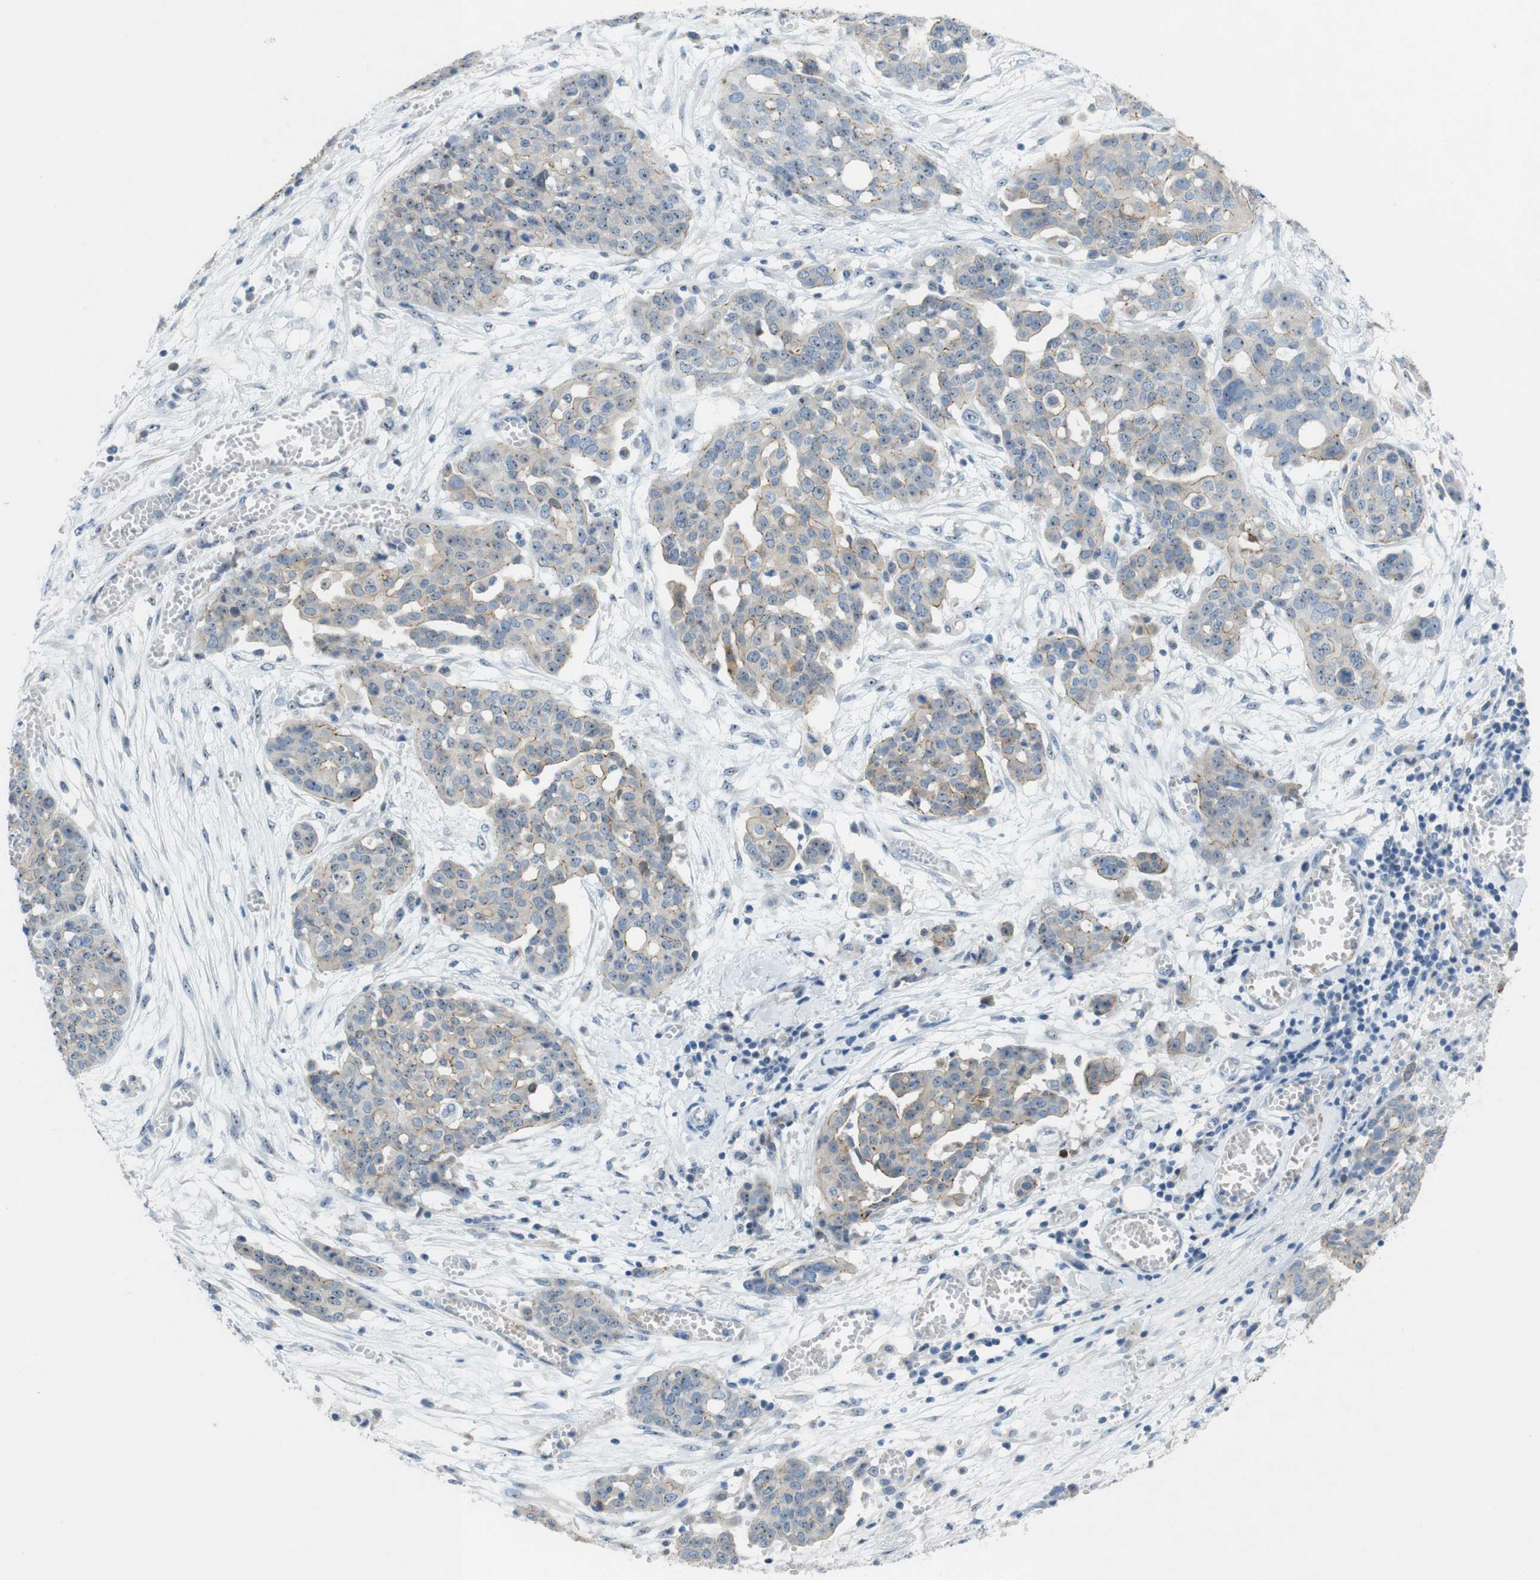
{"staining": {"intensity": "weak", "quantity": "25%-75%", "location": "cytoplasmic/membranous"}, "tissue": "ovarian cancer", "cell_type": "Tumor cells", "image_type": "cancer", "snomed": [{"axis": "morphology", "description": "Cystadenocarcinoma, serous, NOS"}, {"axis": "topography", "description": "Soft tissue"}, {"axis": "topography", "description": "Ovary"}], "caption": "This micrograph demonstrates IHC staining of ovarian cancer (serous cystadenocarcinoma), with low weak cytoplasmic/membranous expression in about 25%-75% of tumor cells.", "gene": "TJP3", "patient": {"sex": "female", "age": 57}}